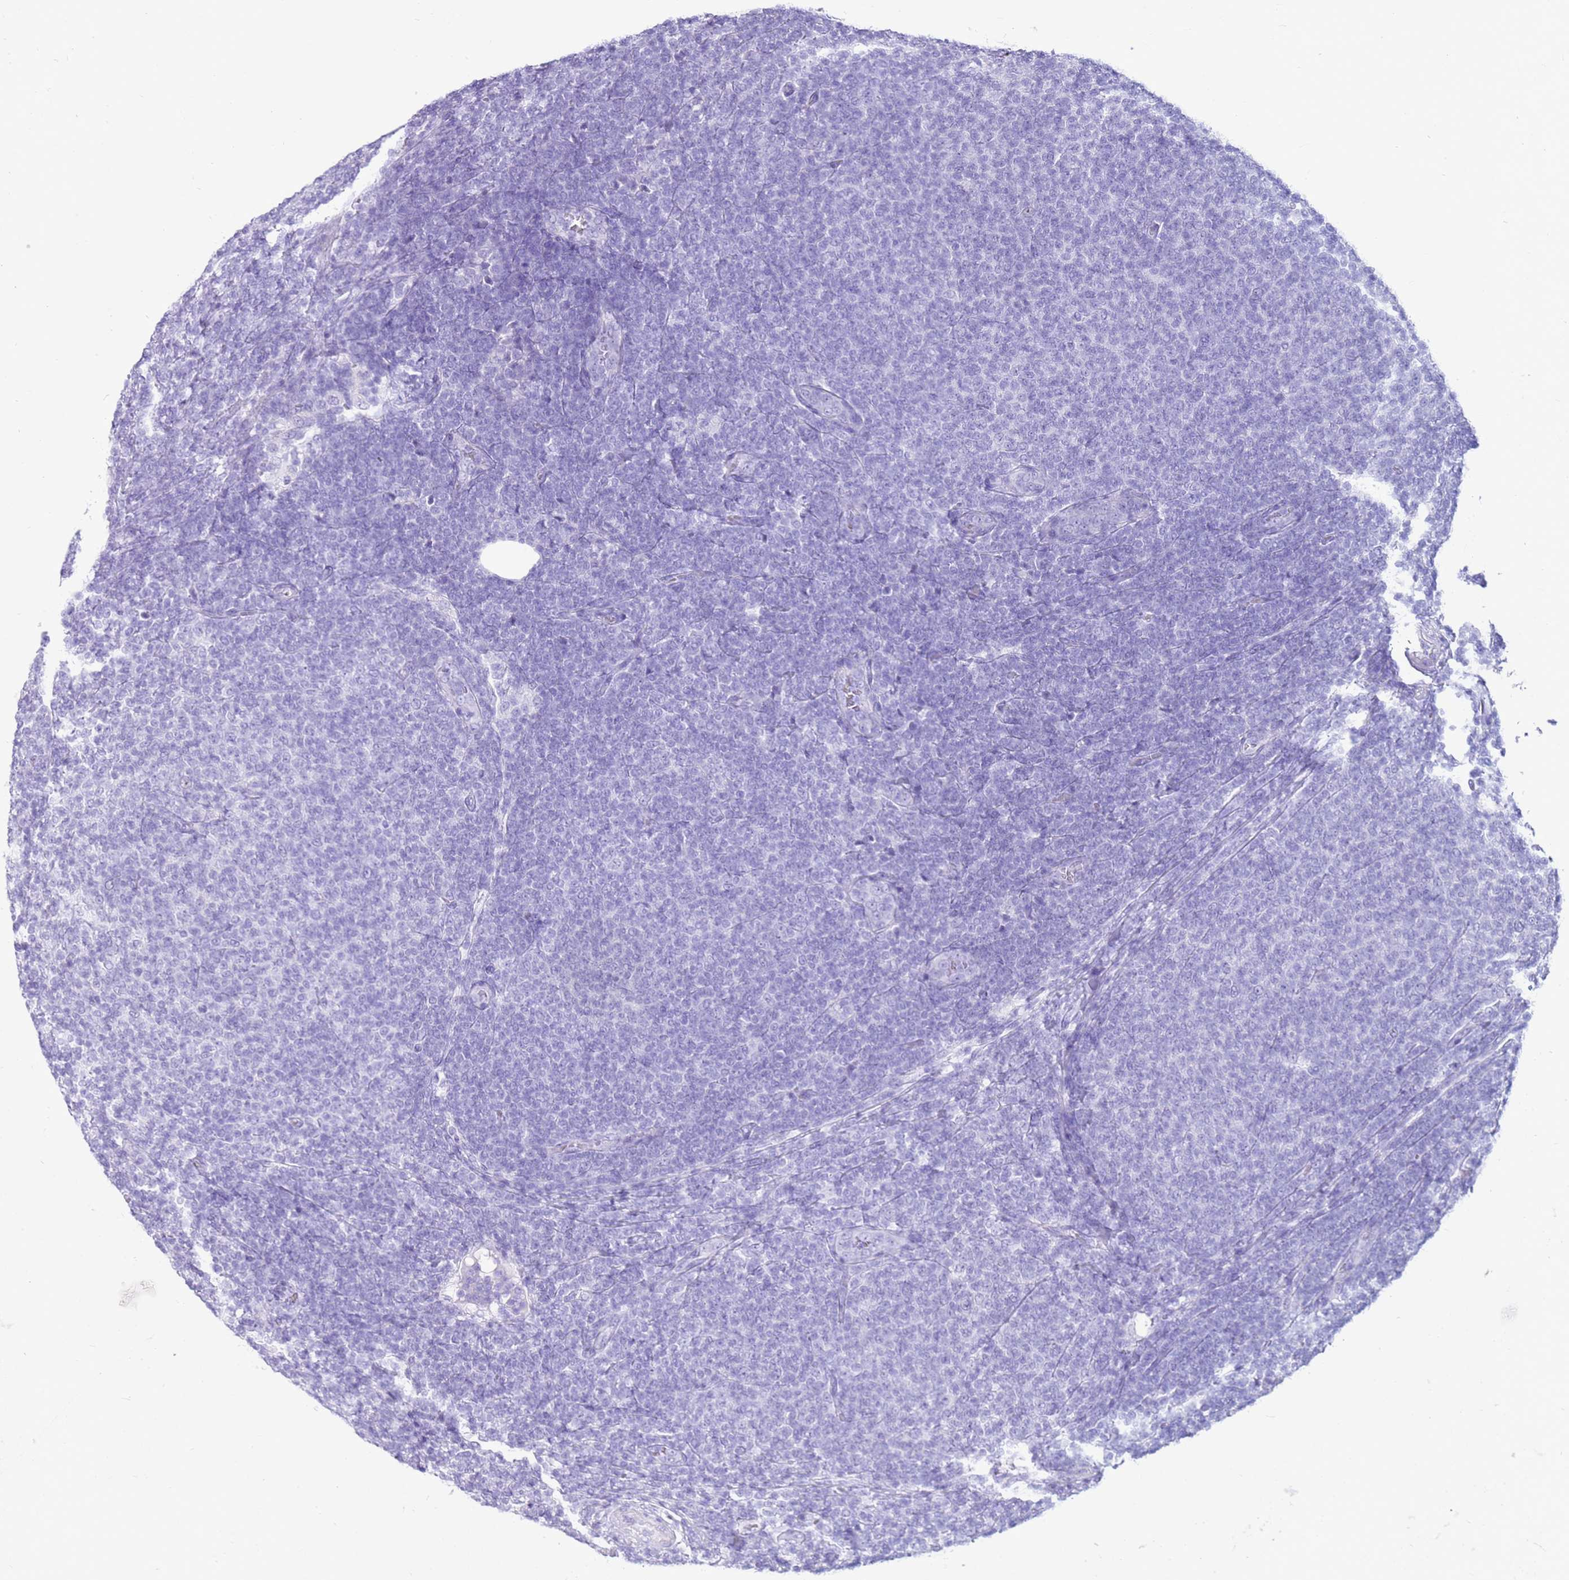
{"staining": {"intensity": "negative", "quantity": "none", "location": "none"}, "tissue": "lymphoma", "cell_type": "Tumor cells", "image_type": "cancer", "snomed": [{"axis": "morphology", "description": "Malignant lymphoma, non-Hodgkin's type, Low grade"}, {"axis": "topography", "description": "Lymph node"}], "caption": "Immunohistochemistry histopathology image of low-grade malignant lymphoma, non-Hodgkin's type stained for a protein (brown), which shows no staining in tumor cells. (DAB IHC visualized using brightfield microscopy, high magnification).", "gene": "CA8", "patient": {"sex": "male", "age": 66}}